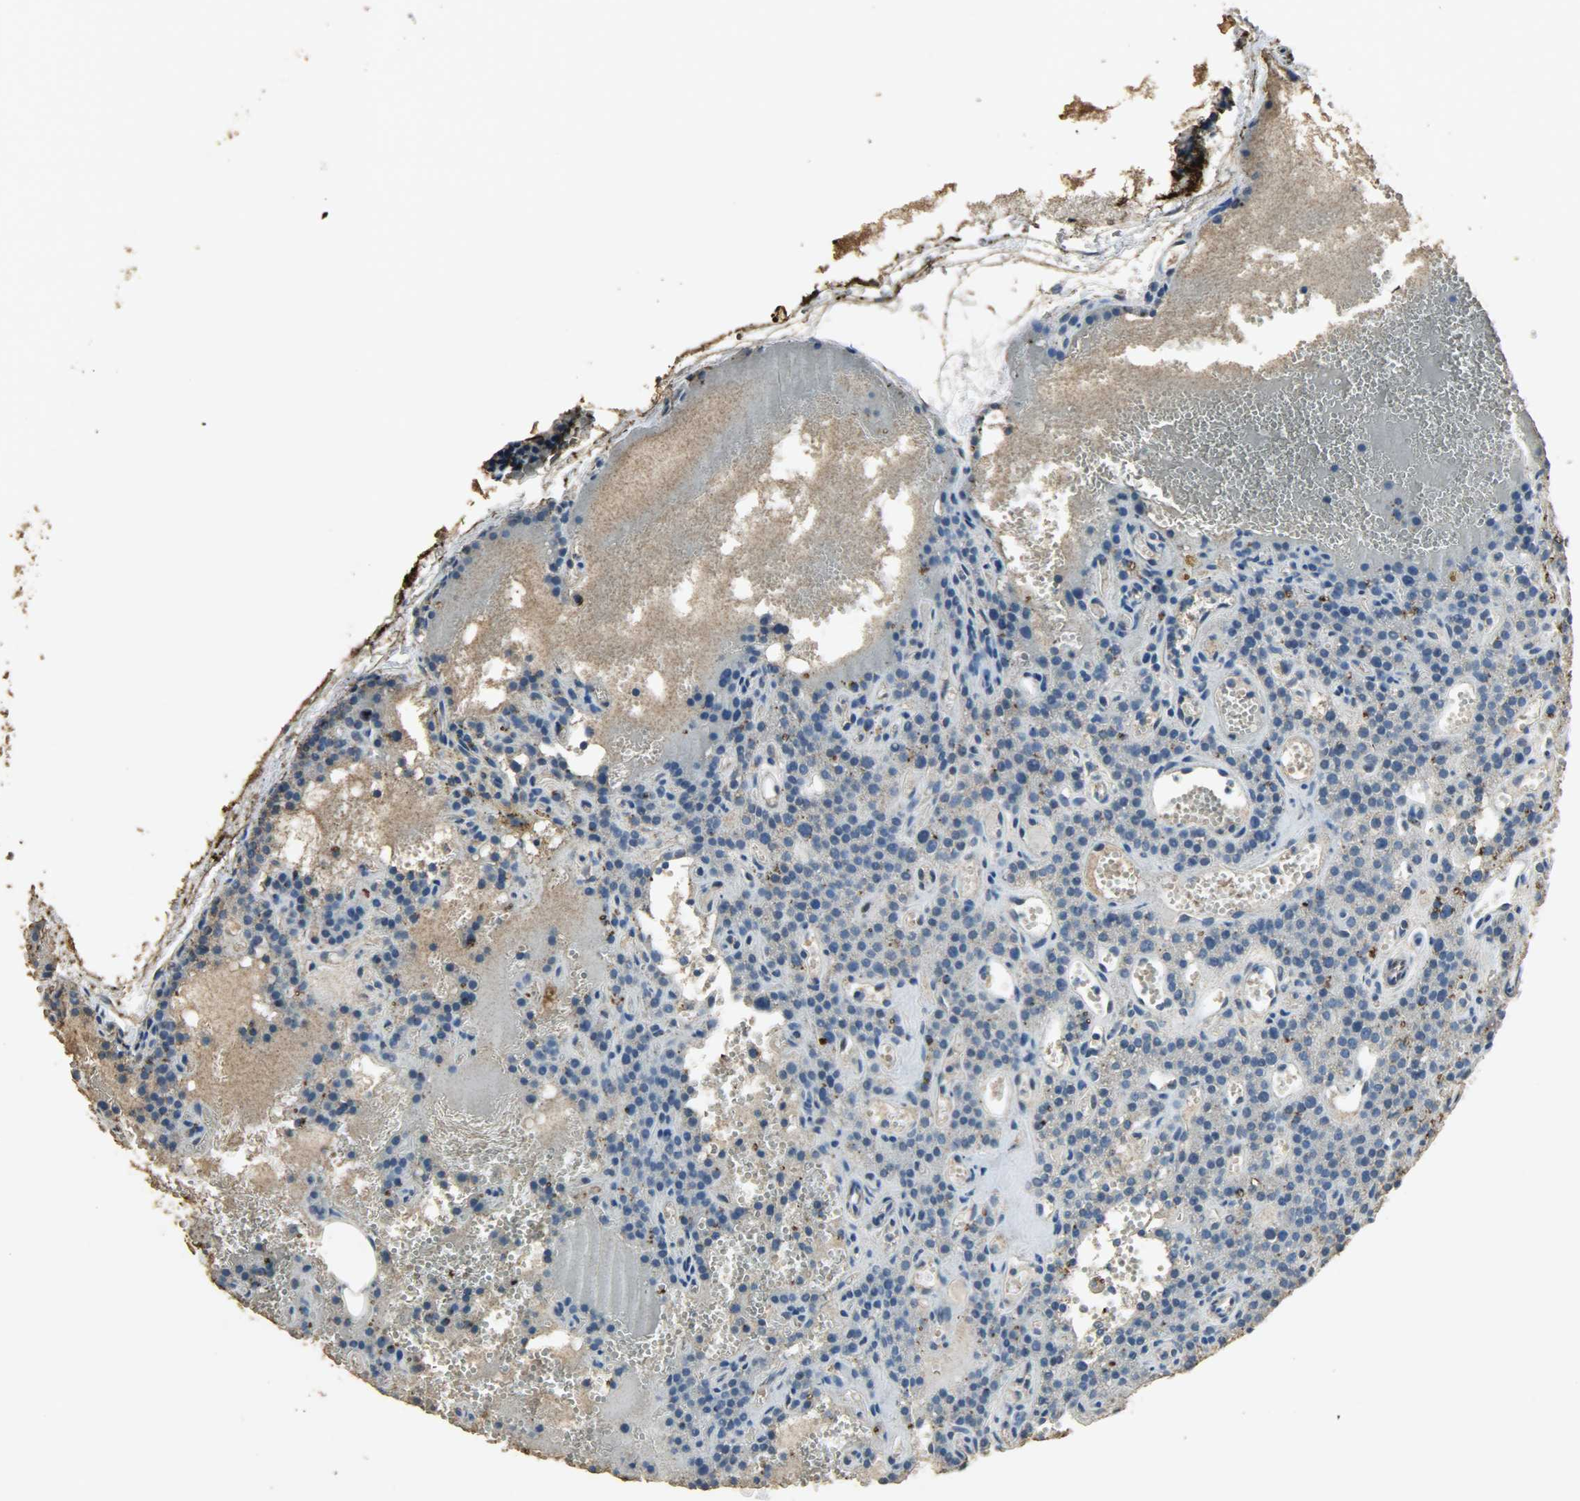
{"staining": {"intensity": "weak", "quantity": "25%-75%", "location": "cytoplasmic/membranous"}, "tissue": "parathyroid gland", "cell_type": "Glandular cells", "image_type": "normal", "snomed": [{"axis": "morphology", "description": "Normal tissue, NOS"}, {"axis": "topography", "description": "Parathyroid gland"}], "caption": "Immunohistochemical staining of unremarkable parathyroid gland displays 25%-75% levels of weak cytoplasmic/membranous protein positivity in approximately 25%-75% of glandular cells. The staining is performed using DAB (3,3'-diaminobenzidine) brown chromogen to label protein expression. The nuclei are counter-stained blue using hematoxylin.", "gene": "ASB9", "patient": {"sex": "male", "age": 25}}